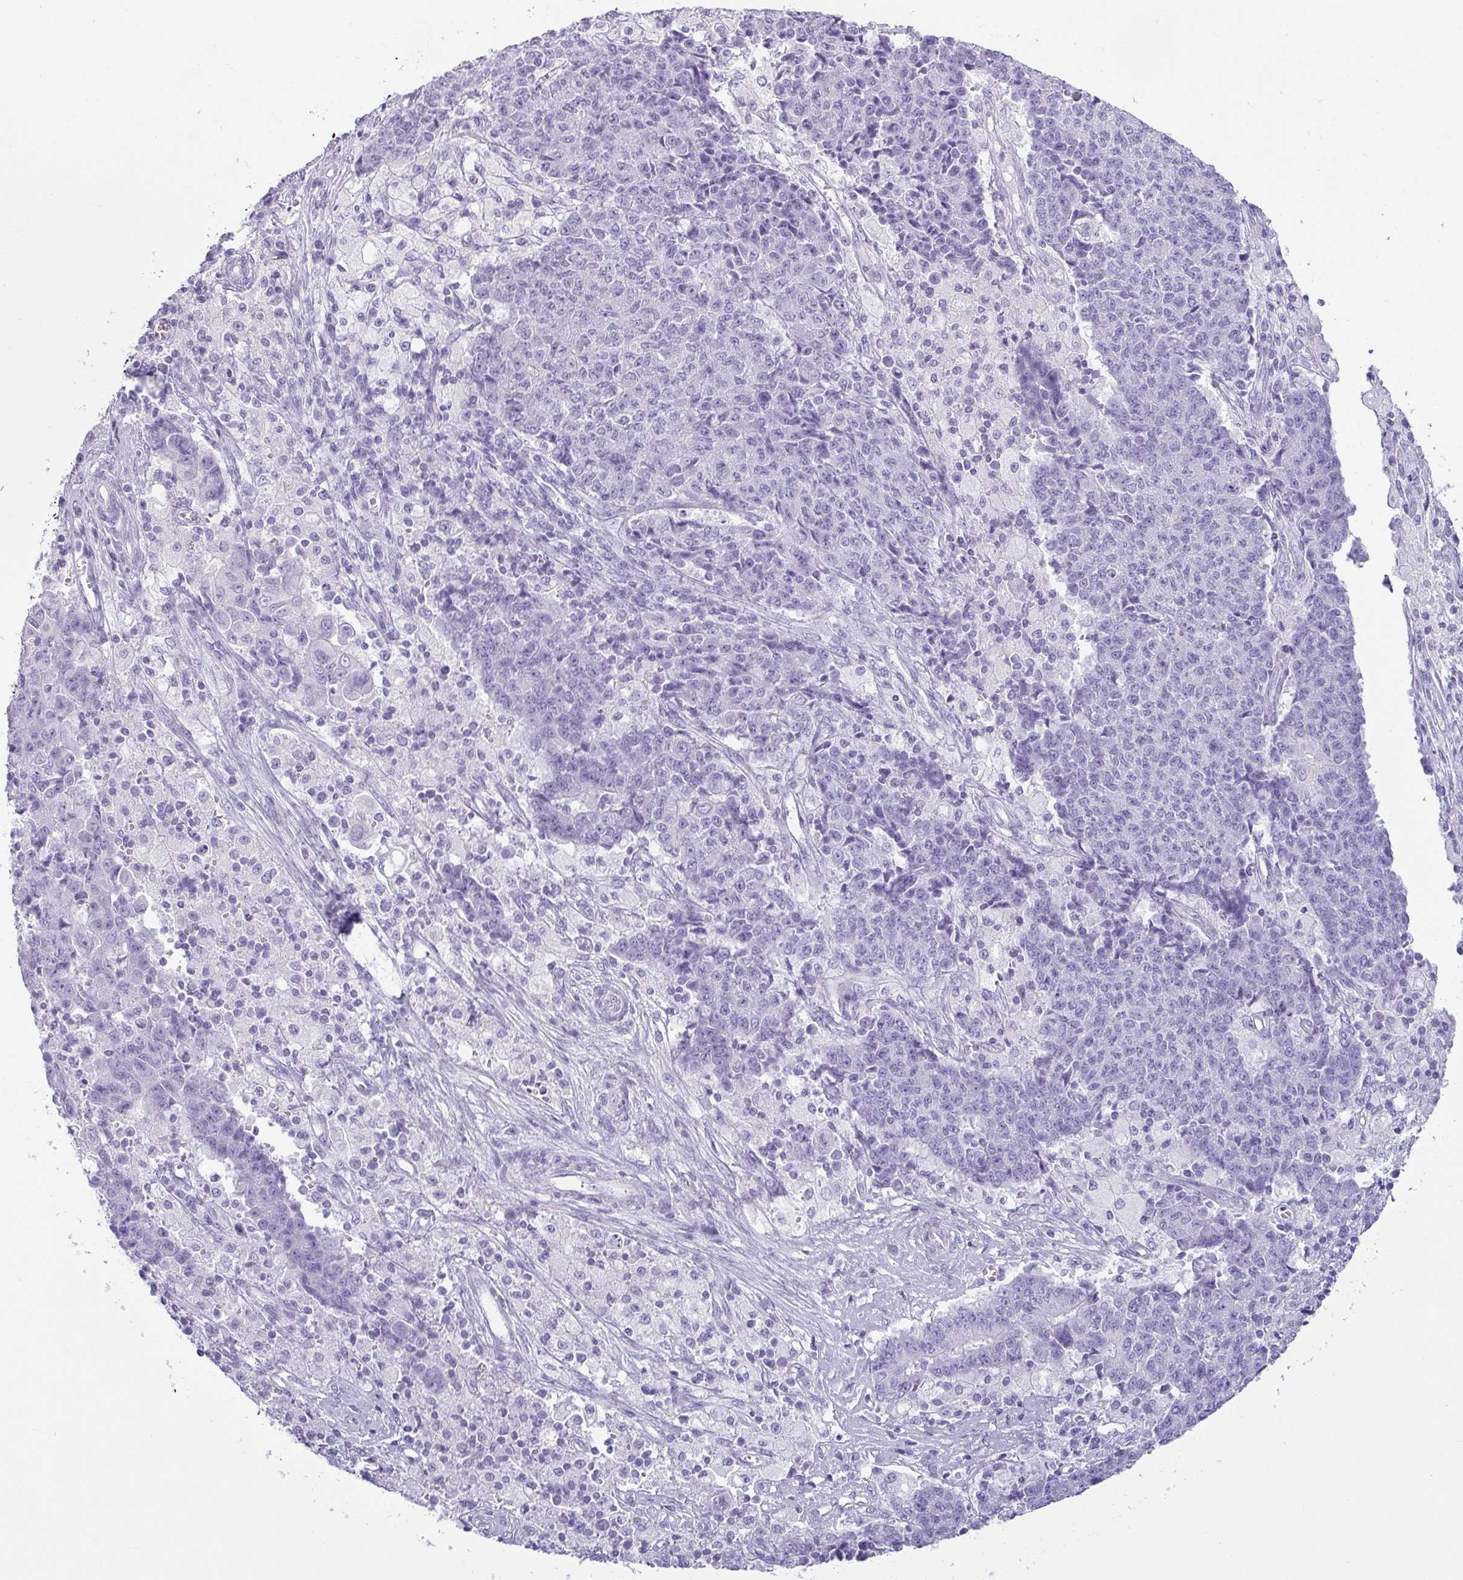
{"staining": {"intensity": "negative", "quantity": "none", "location": "none"}, "tissue": "ovarian cancer", "cell_type": "Tumor cells", "image_type": "cancer", "snomed": [{"axis": "morphology", "description": "Carcinoma, endometroid"}, {"axis": "topography", "description": "Ovary"}], "caption": "Tumor cells are negative for brown protein staining in ovarian endometroid carcinoma.", "gene": "VCY1B", "patient": {"sex": "female", "age": 42}}